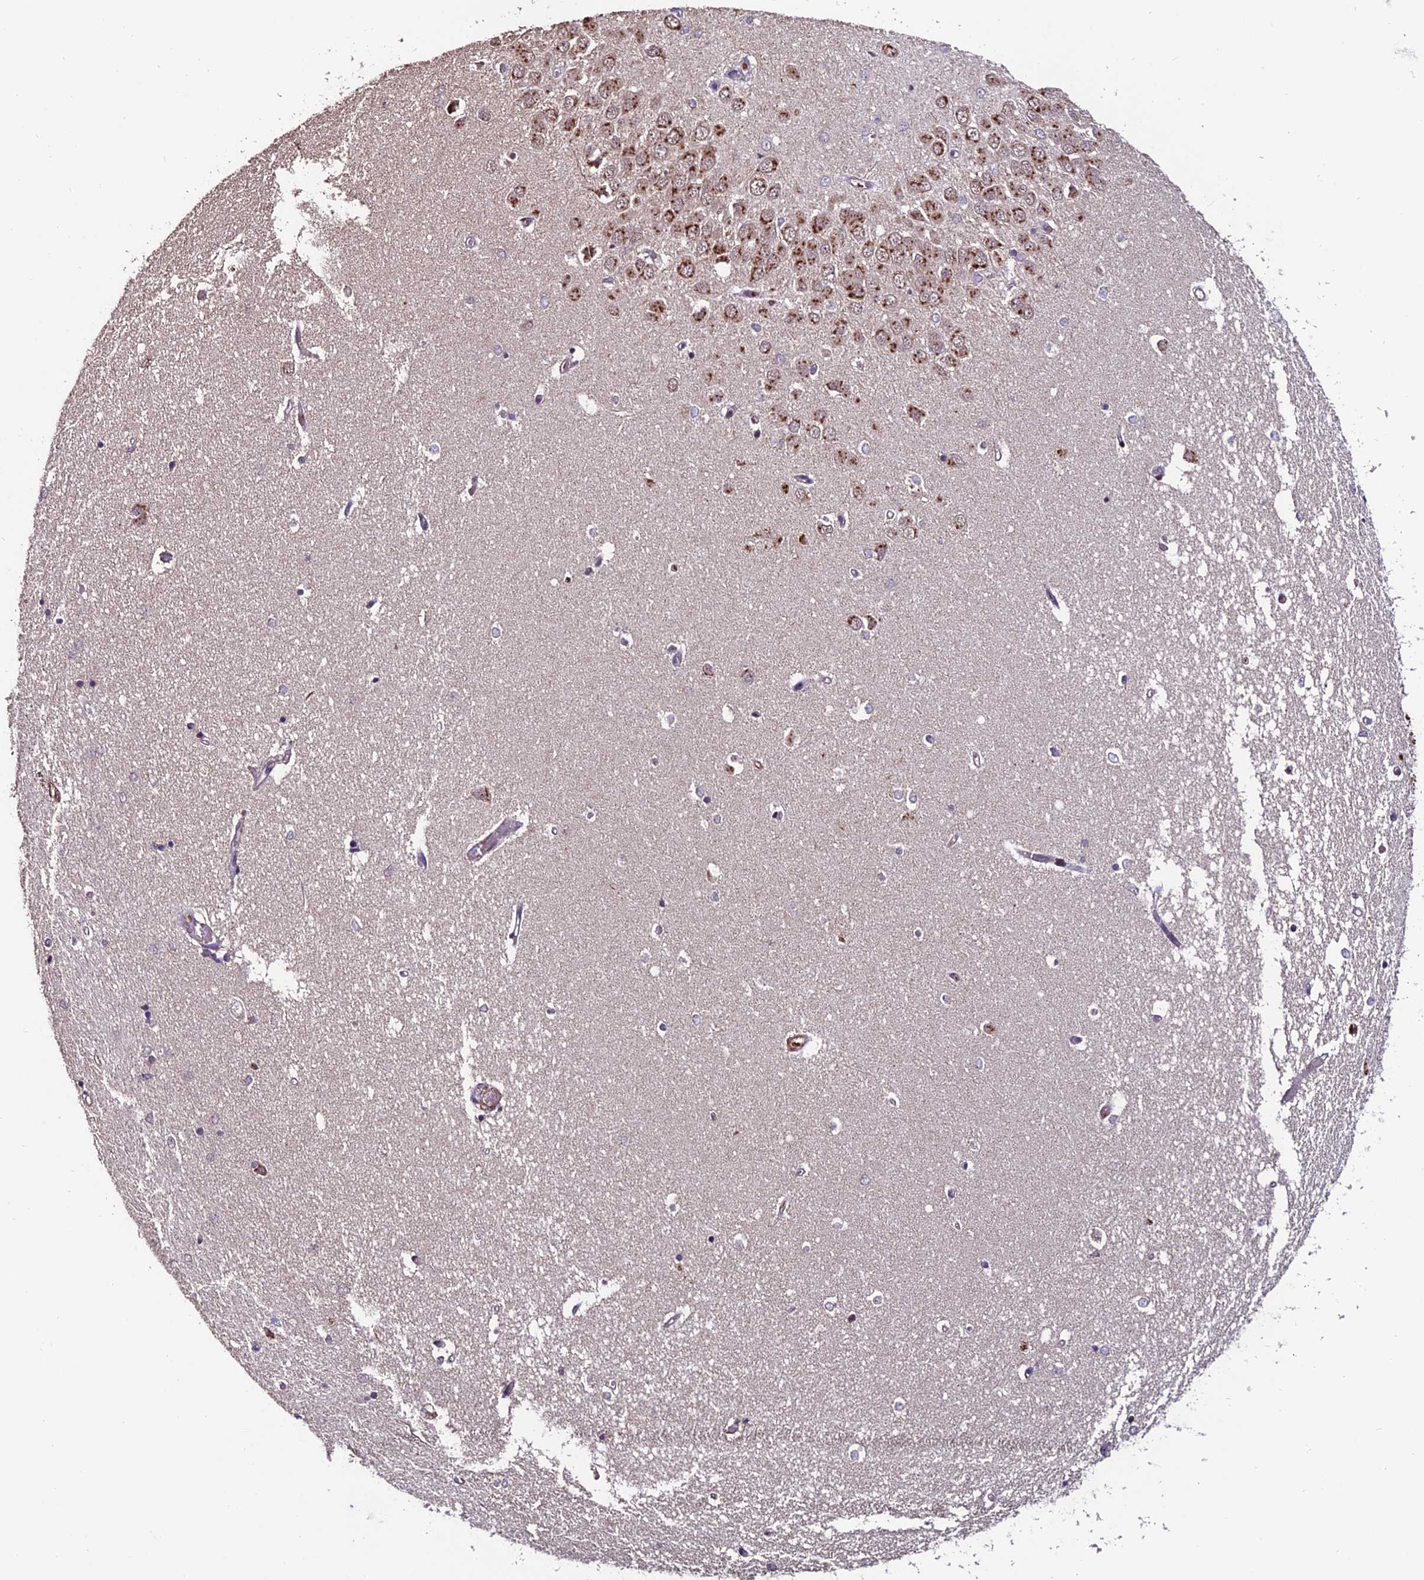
{"staining": {"intensity": "negative", "quantity": "none", "location": "none"}, "tissue": "hippocampus", "cell_type": "Glial cells", "image_type": "normal", "snomed": [{"axis": "morphology", "description": "Normal tissue, NOS"}, {"axis": "topography", "description": "Hippocampus"}], "caption": "Immunohistochemistry (IHC) of benign hippocampus exhibits no positivity in glial cells.", "gene": "CABIN1", "patient": {"sex": "male", "age": 45}}